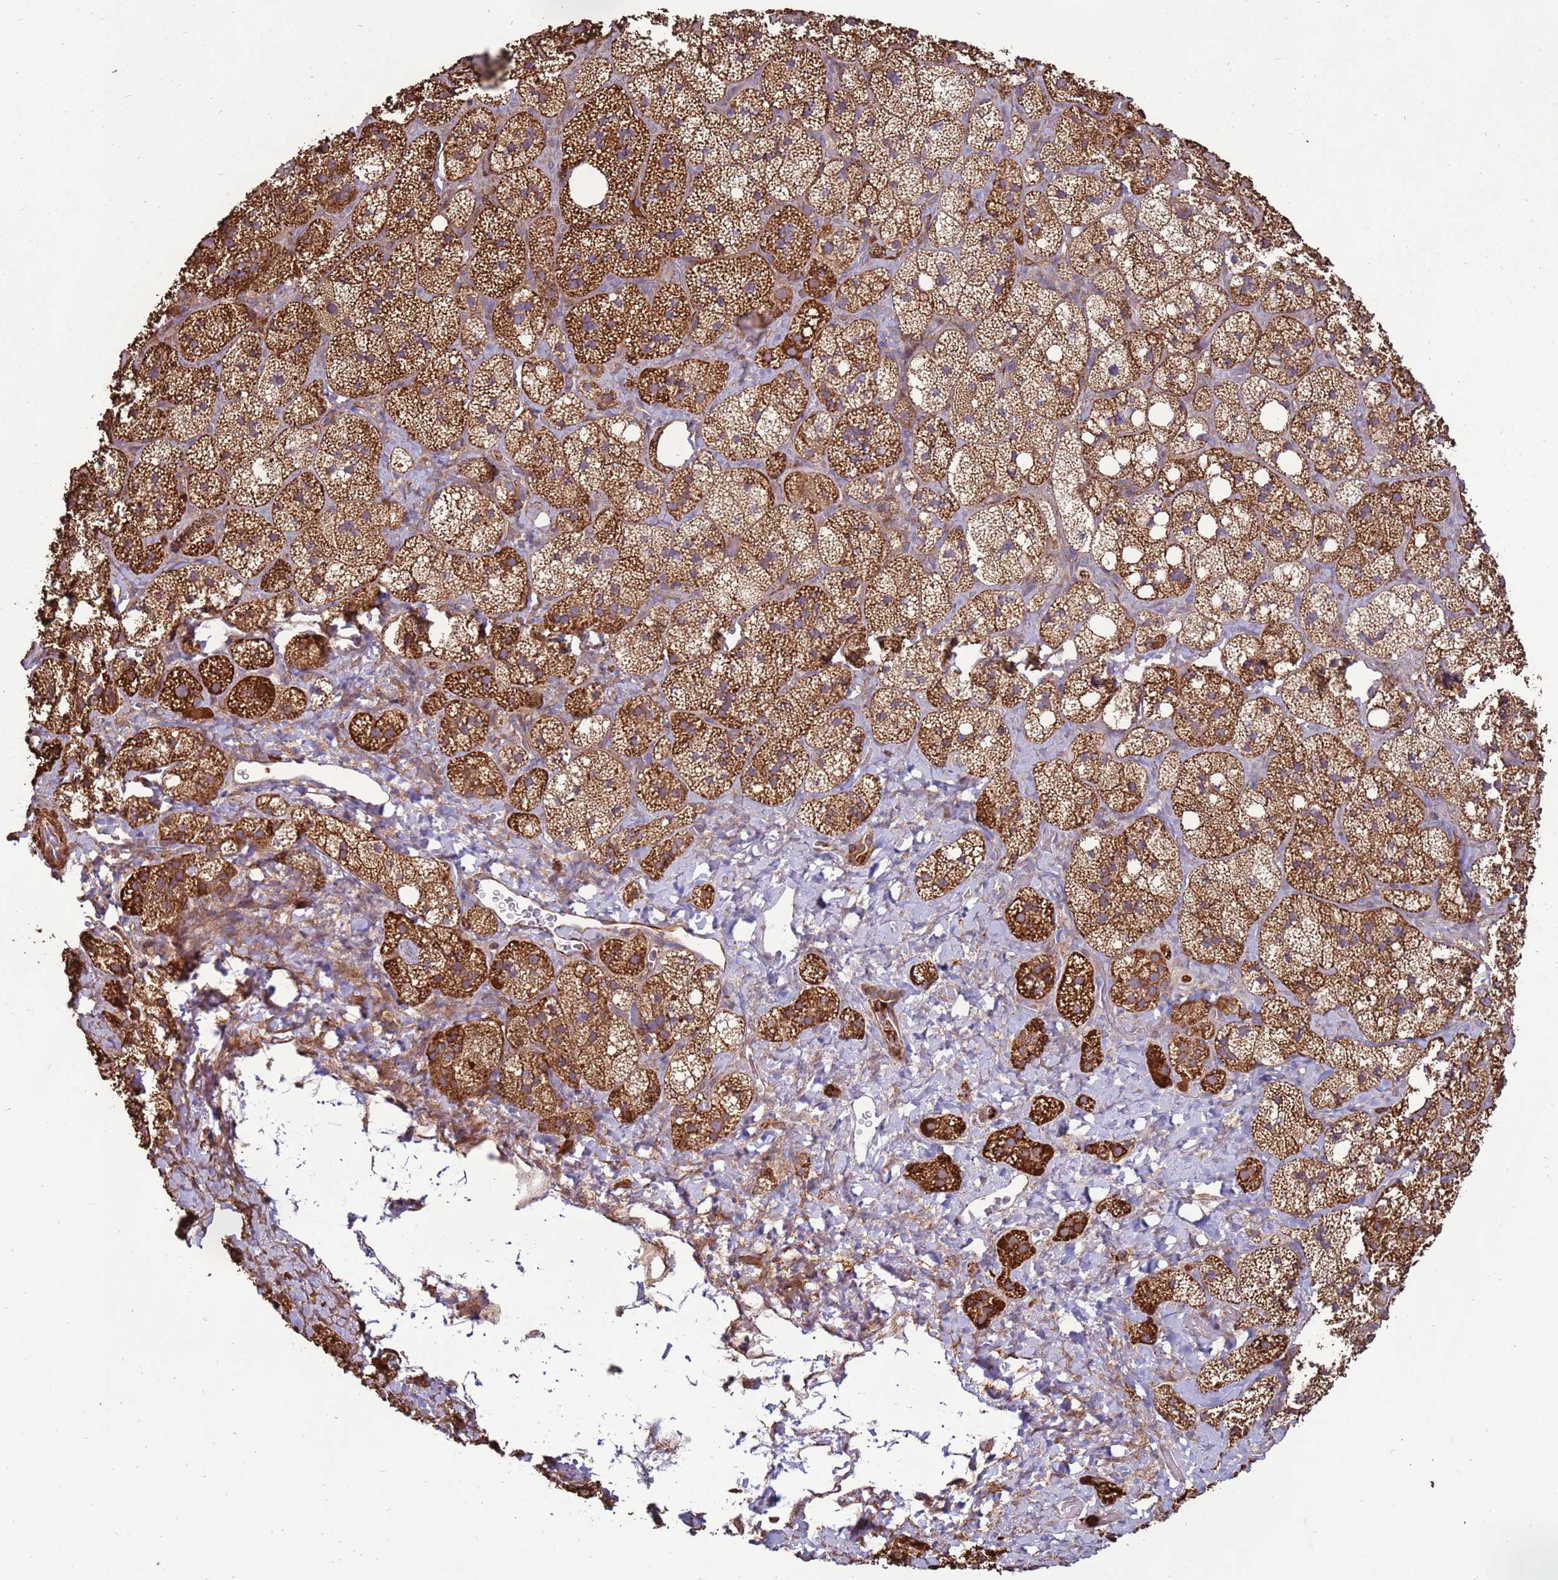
{"staining": {"intensity": "strong", "quantity": ">75%", "location": "cytoplasmic/membranous"}, "tissue": "adrenal gland", "cell_type": "Glandular cells", "image_type": "normal", "snomed": [{"axis": "morphology", "description": "Normal tissue, NOS"}, {"axis": "topography", "description": "Adrenal gland"}], "caption": "Benign adrenal gland exhibits strong cytoplasmic/membranous positivity in about >75% of glandular cells, visualized by immunohistochemistry.", "gene": "DDX59", "patient": {"sex": "male", "age": 61}}